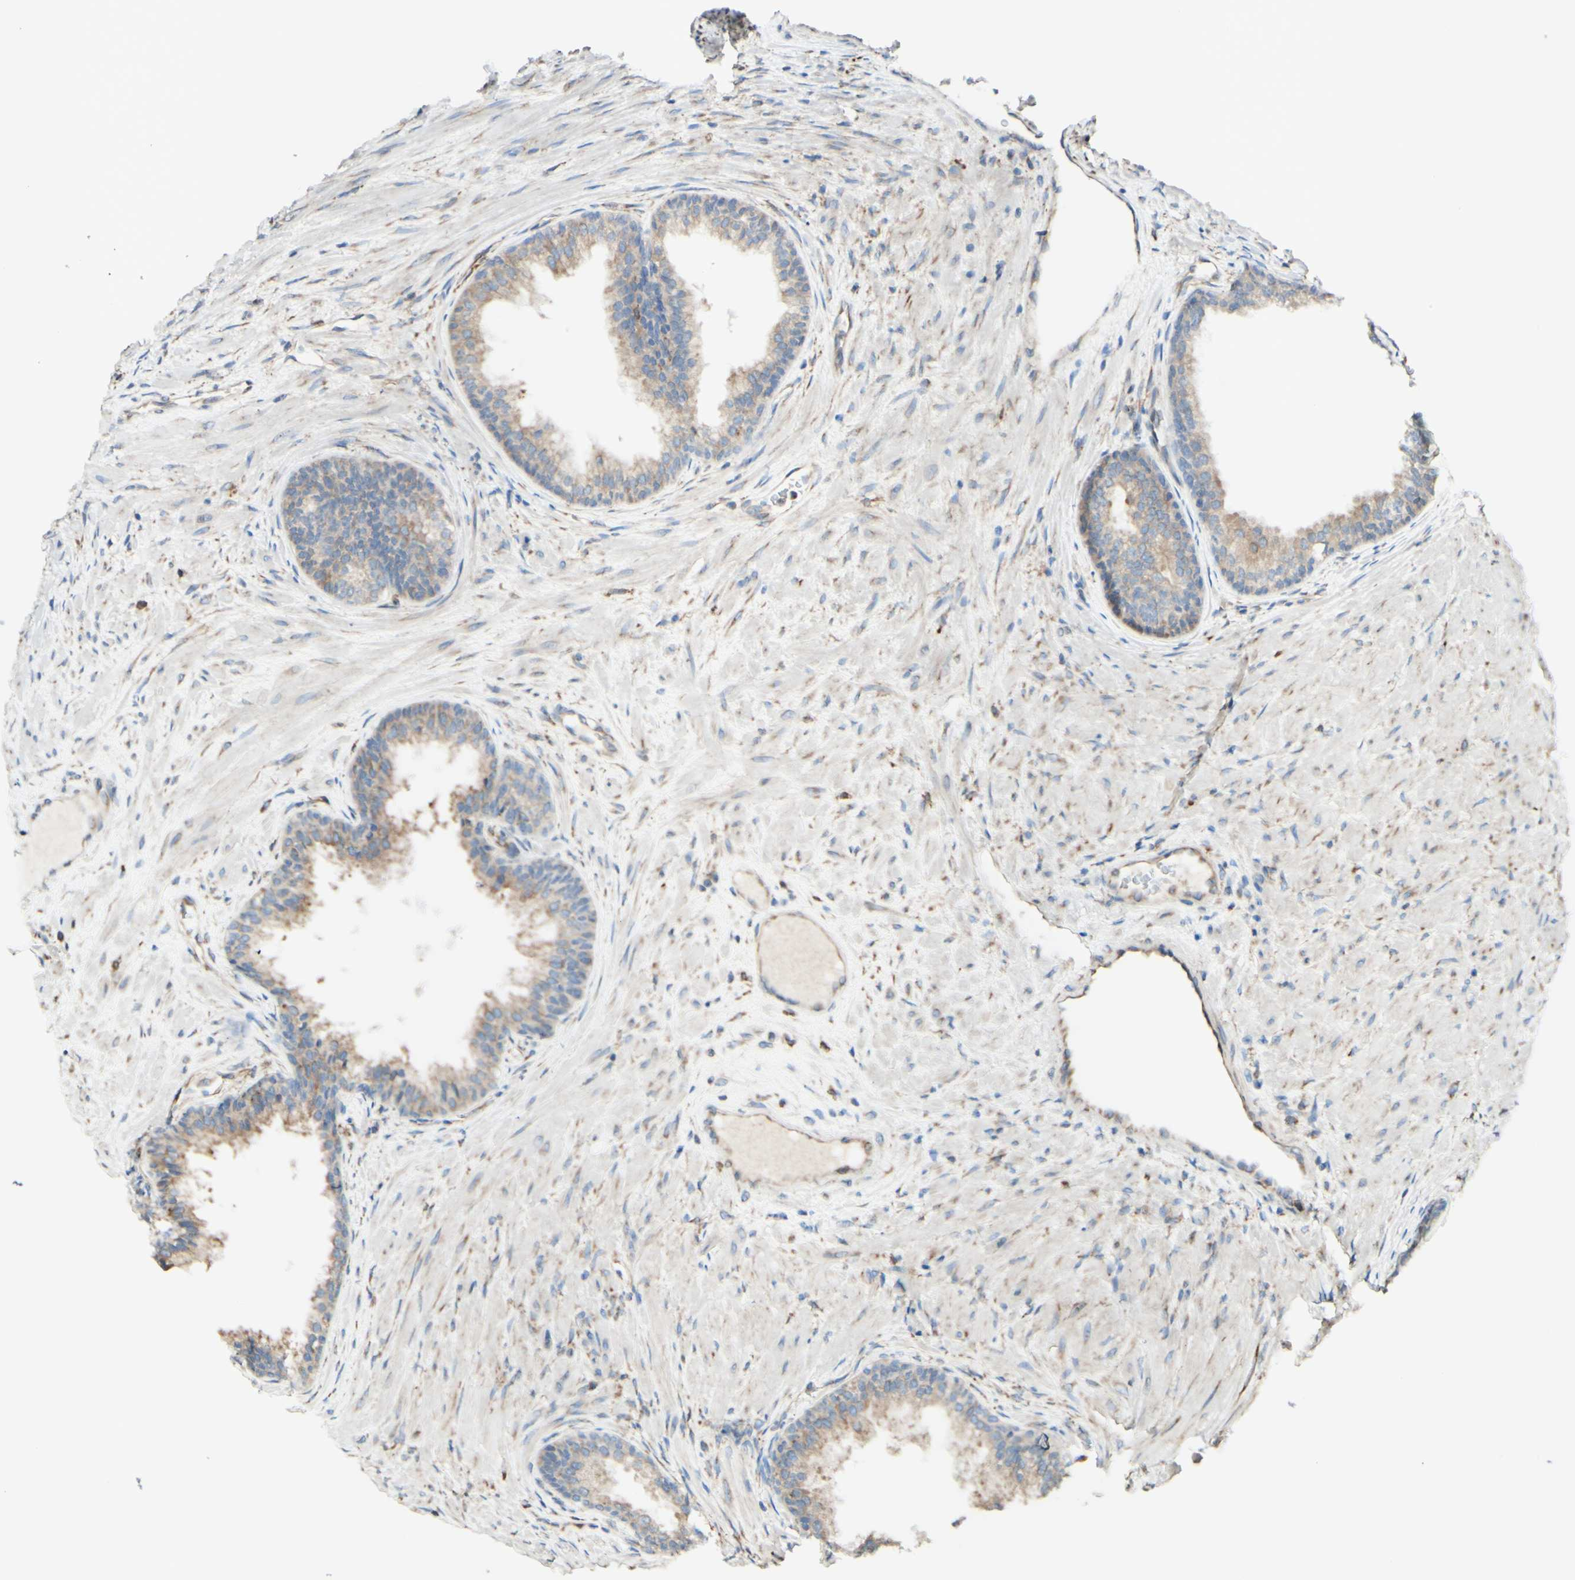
{"staining": {"intensity": "moderate", "quantity": ">75%", "location": "cytoplasmic/membranous"}, "tissue": "prostate", "cell_type": "Glandular cells", "image_type": "normal", "snomed": [{"axis": "morphology", "description": "Normal tissue, NOS"}, {"axis": "topography", "description": "Prostate"}], "caption": "Protein staining demonstrates moderate cytoplasmic/membranous expression in approximately >75% of glandular cells in benign prostate. The staining was performed using DAB (3,3'-diaminobenzidine) to visualize the protein expression in brown, while the nuclei were stained in blue with hematoxylin (Magnification: 20x).", "gene": "DNAJB11", "patient": {"sex": "male", "age": 76}}